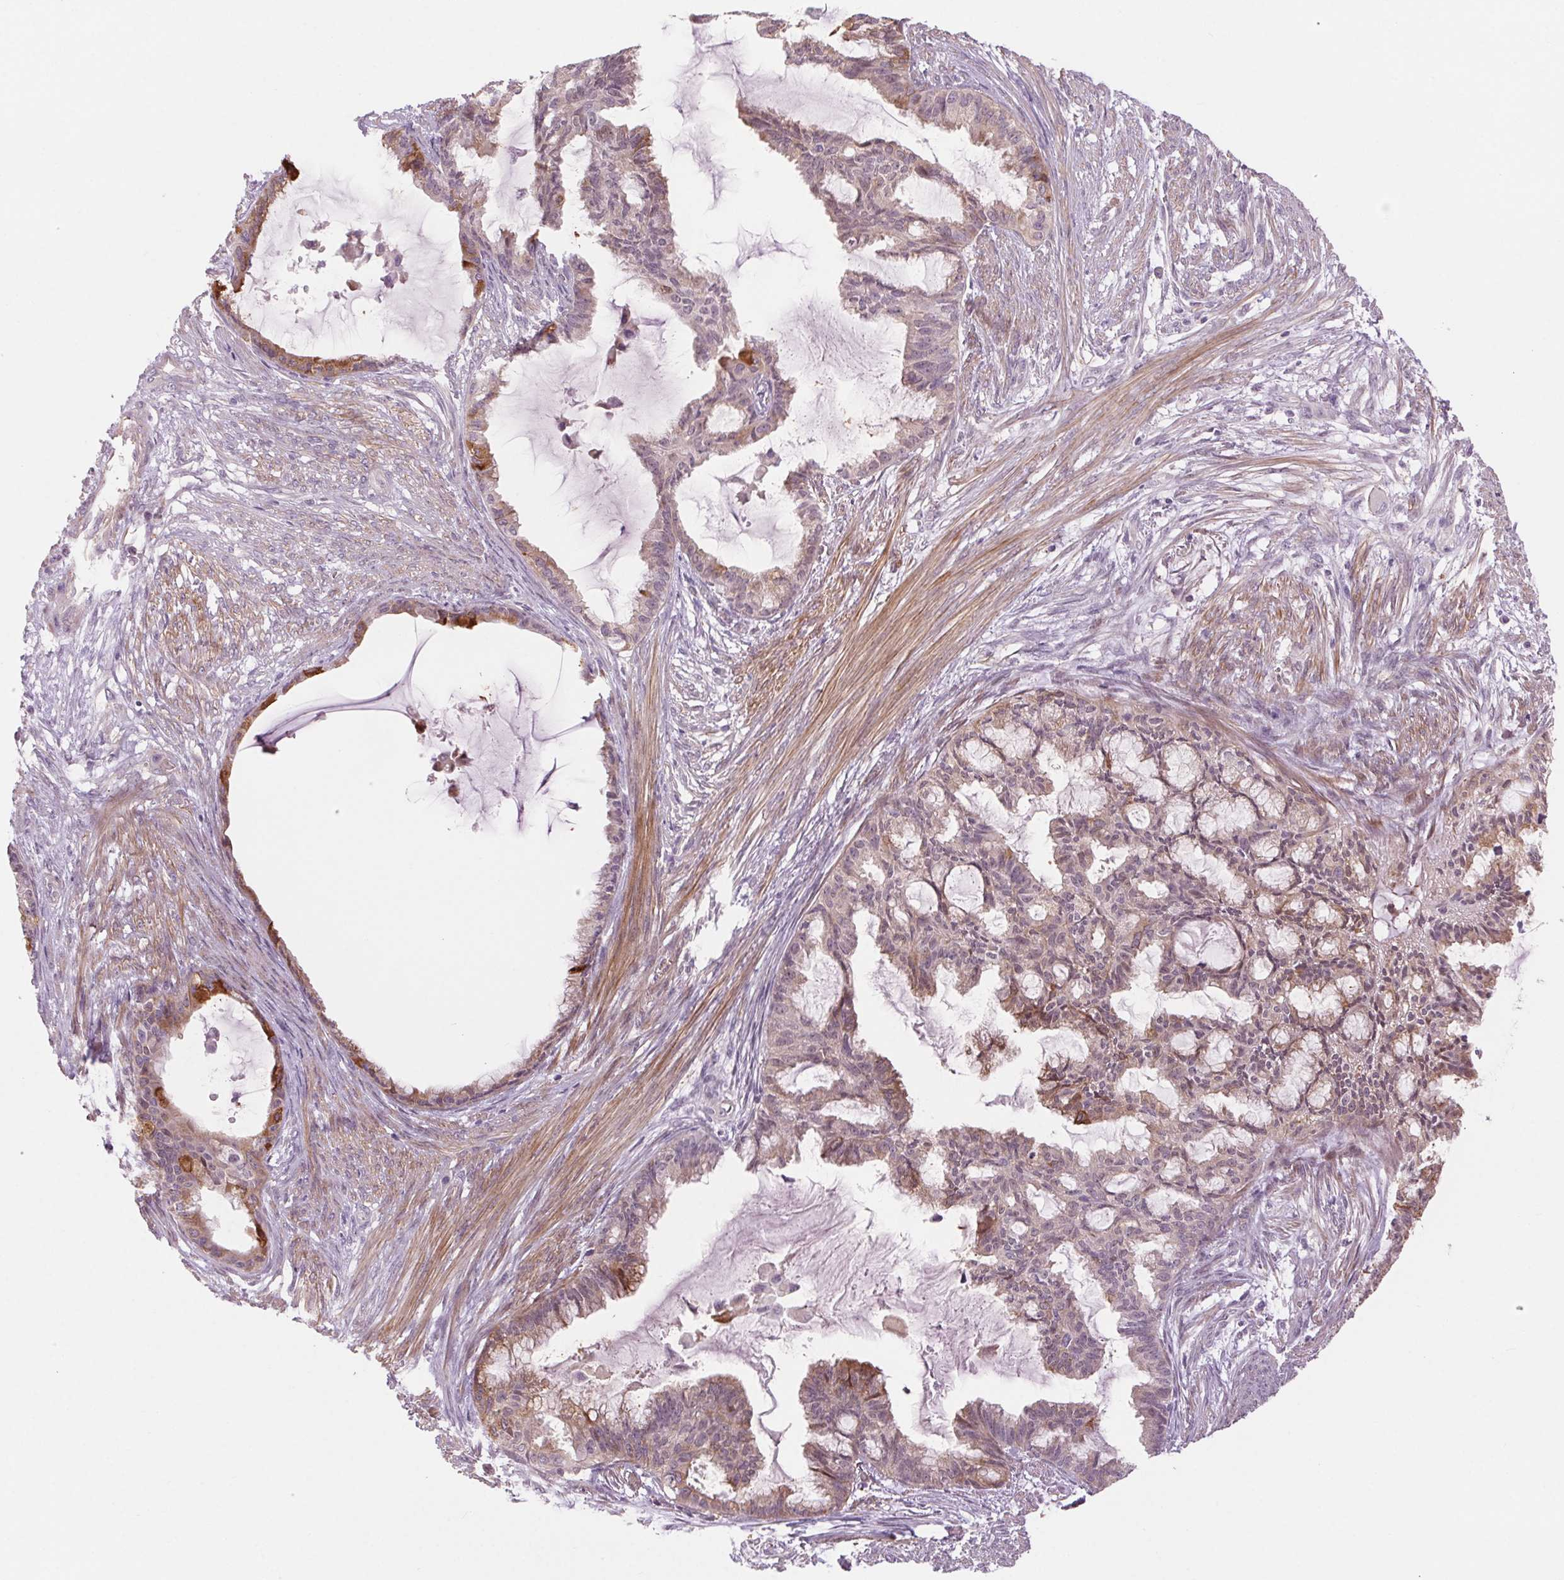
{"staining": {"intensity": "moderate", "quantity": "<25%", "location": "cytoplasmic/membranous"}, "tissue": "endometrial cancer", "cell_type": "Tumor cells", "image_type": "cancer", "snomed": [{"axis": "morphology", "description": "Adenocarcinoma, NOS"}, {"axis": "topography", "description": "Endometrium"}], "caption": "Adenocarcinoma (endometrial) tissue reveals moderate cytoplasmic/membranous expression in approximately <25% of tumor cells Nuclei are stained in blue.", "gene": "HHLA2", "patient": {"sex": "female", "age": 86}}